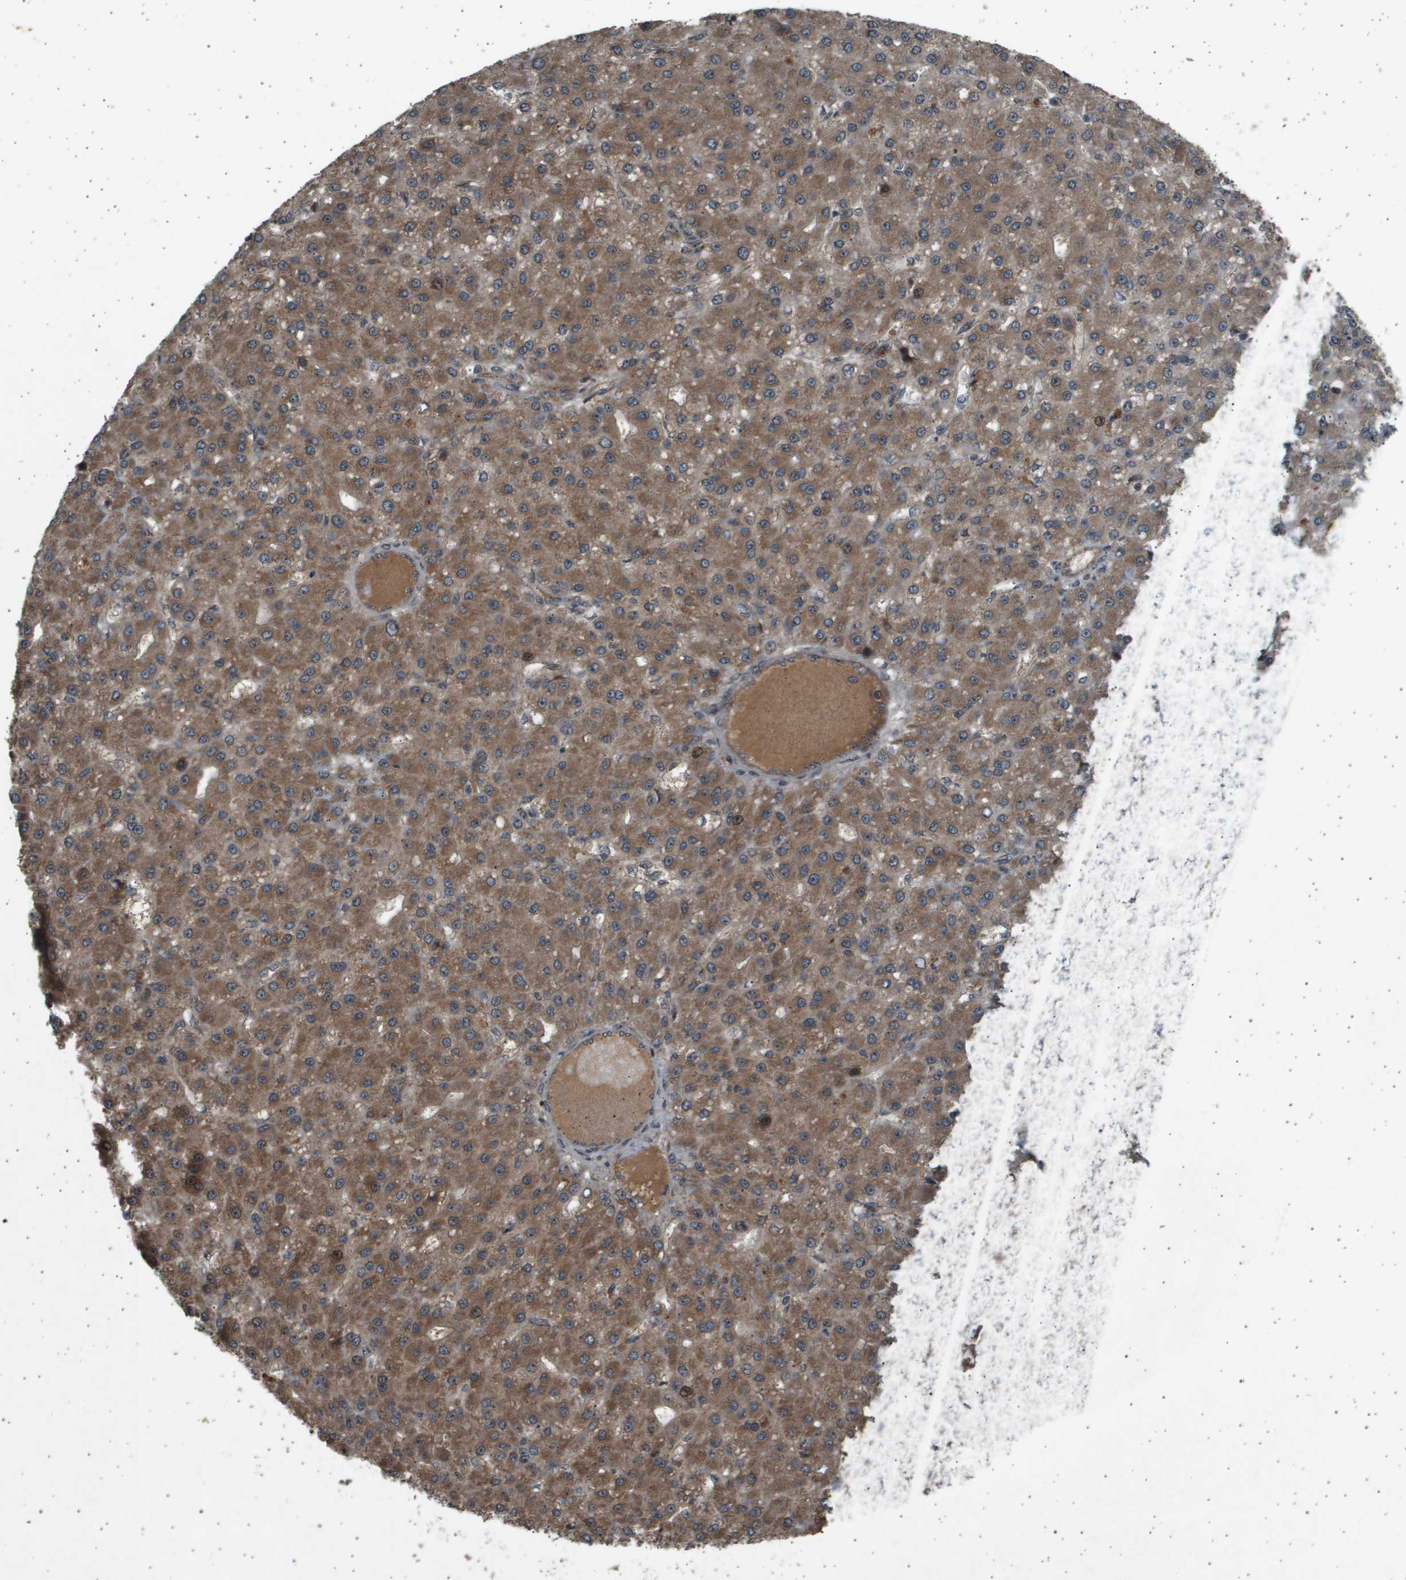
{"staining": {"intensity": "moderate", "quantity": ">75%", "location": "cytoplasmic/membranous"}, "tissue": "liver cancer", "cell_type": "Tumor cells", "image_type": "cancer", "snomed": [{"axis": "morphology", "description": "Carcinoma, Hepatocellular, NOS"}, {"axis": "topography", "description": "Liver"}], "caption": "Liver cancer (hepatocellular carcinoma) stained for a protein reveals moderate cytoplasmic/membranous positivity in tumor cells.", "gene": "TNRC6A", "patient": {"sex": "male", "age": 67}}